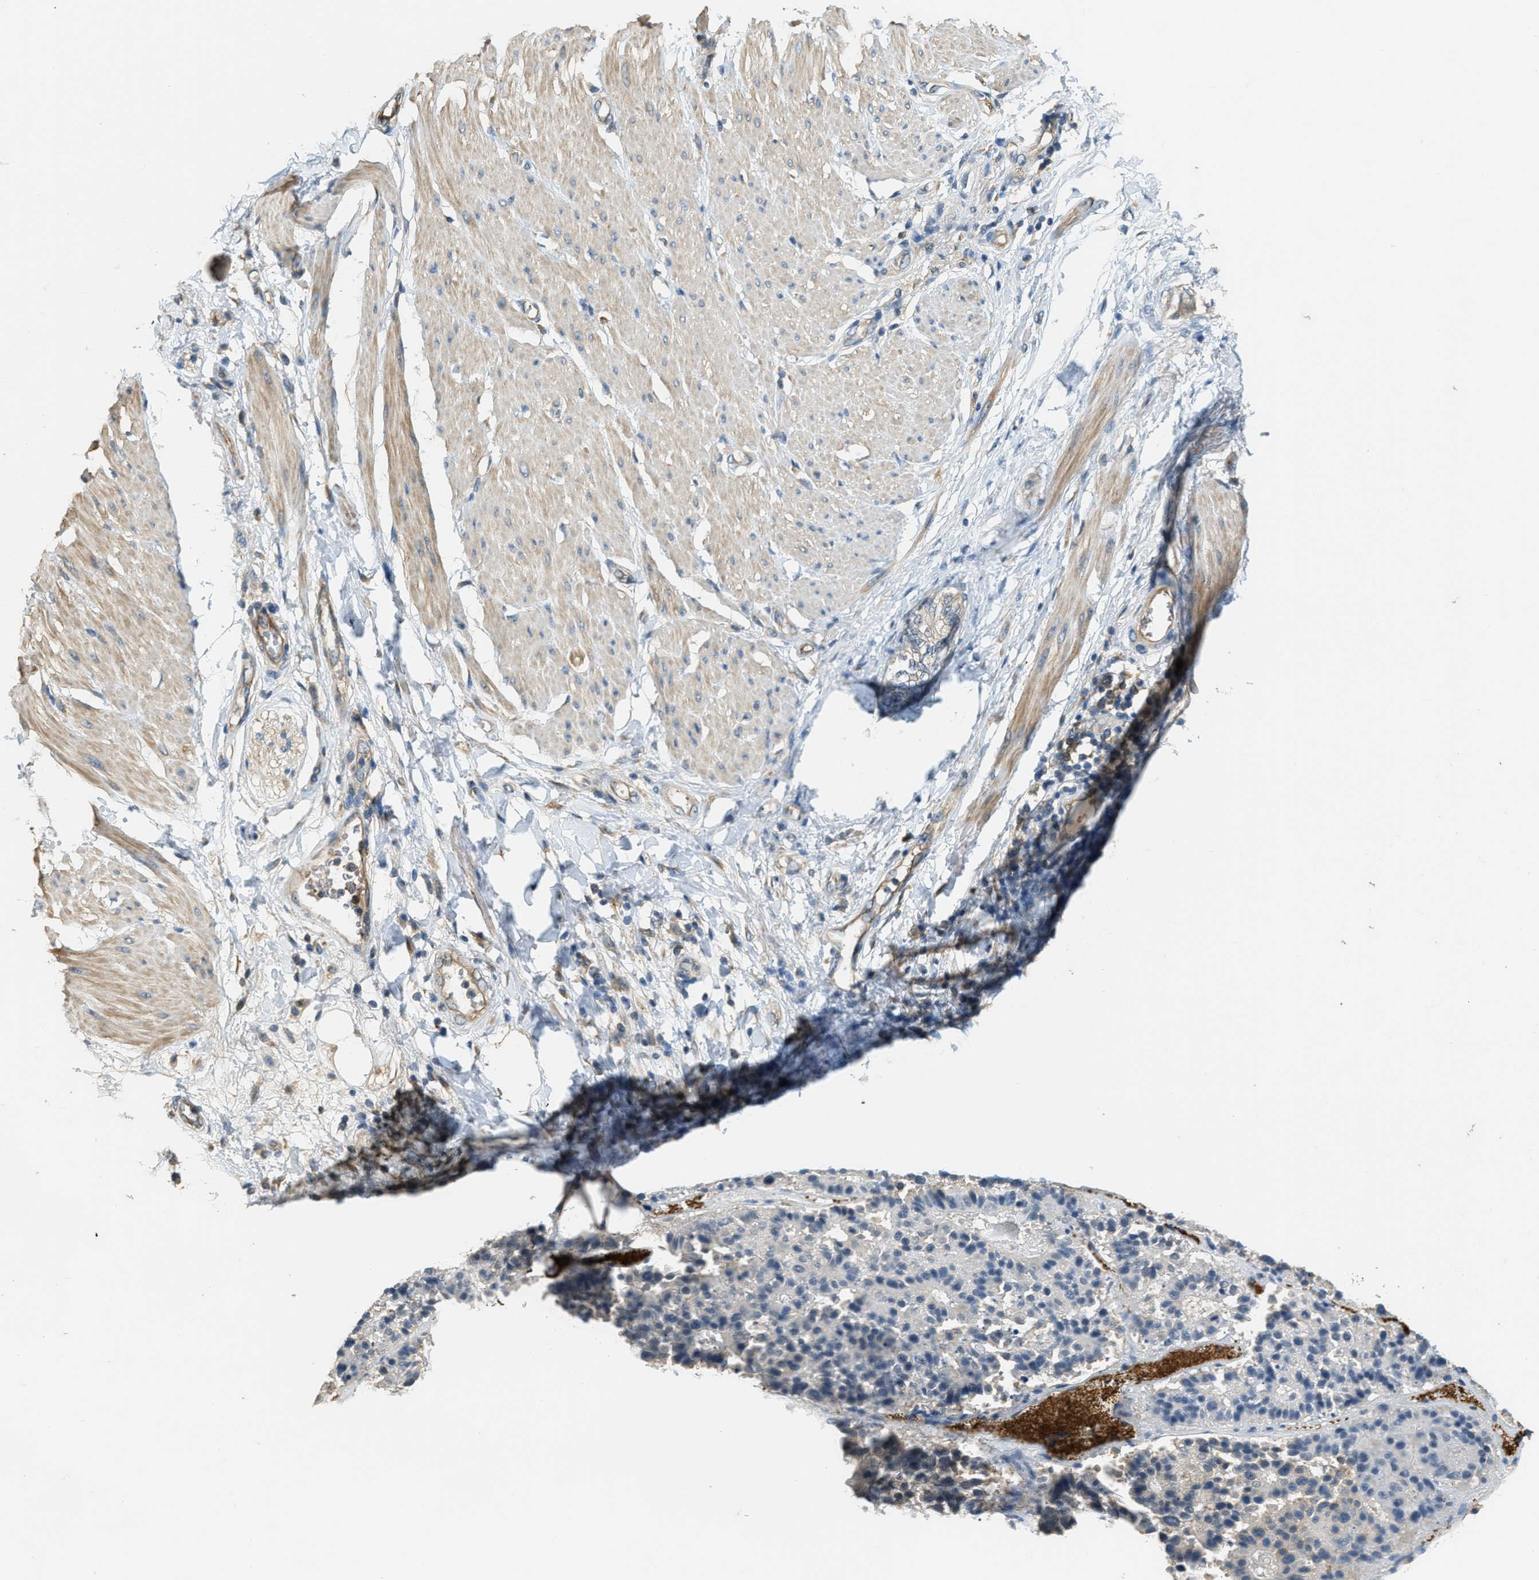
{"staining": {"intensity": "negative", "quantity": "none", "location": "none"}, "tissue": "pancreatic cancer", "cell_type": "Tumor cells", "image_type": "cancer", "snomed": [{"axis": "morphology", "description": "Normal tissue, NOS"}, {"axis": "morphology", "description": "Adenocarcinoma, NOS"}, {"axis": "topography", "description": "Pancreas"}, {"axis": "topography", "description": "Duodenum"}], "caption": "Tumor cells show no significant expression in pancreatic adenocarcinoma. Brightfield microscopy of IHC stained with DAB (brown) and hematoxylin (blue), captured at high magnification.", "gene": "CFLAR", "patient": {"sex": "female", "age": 60}}